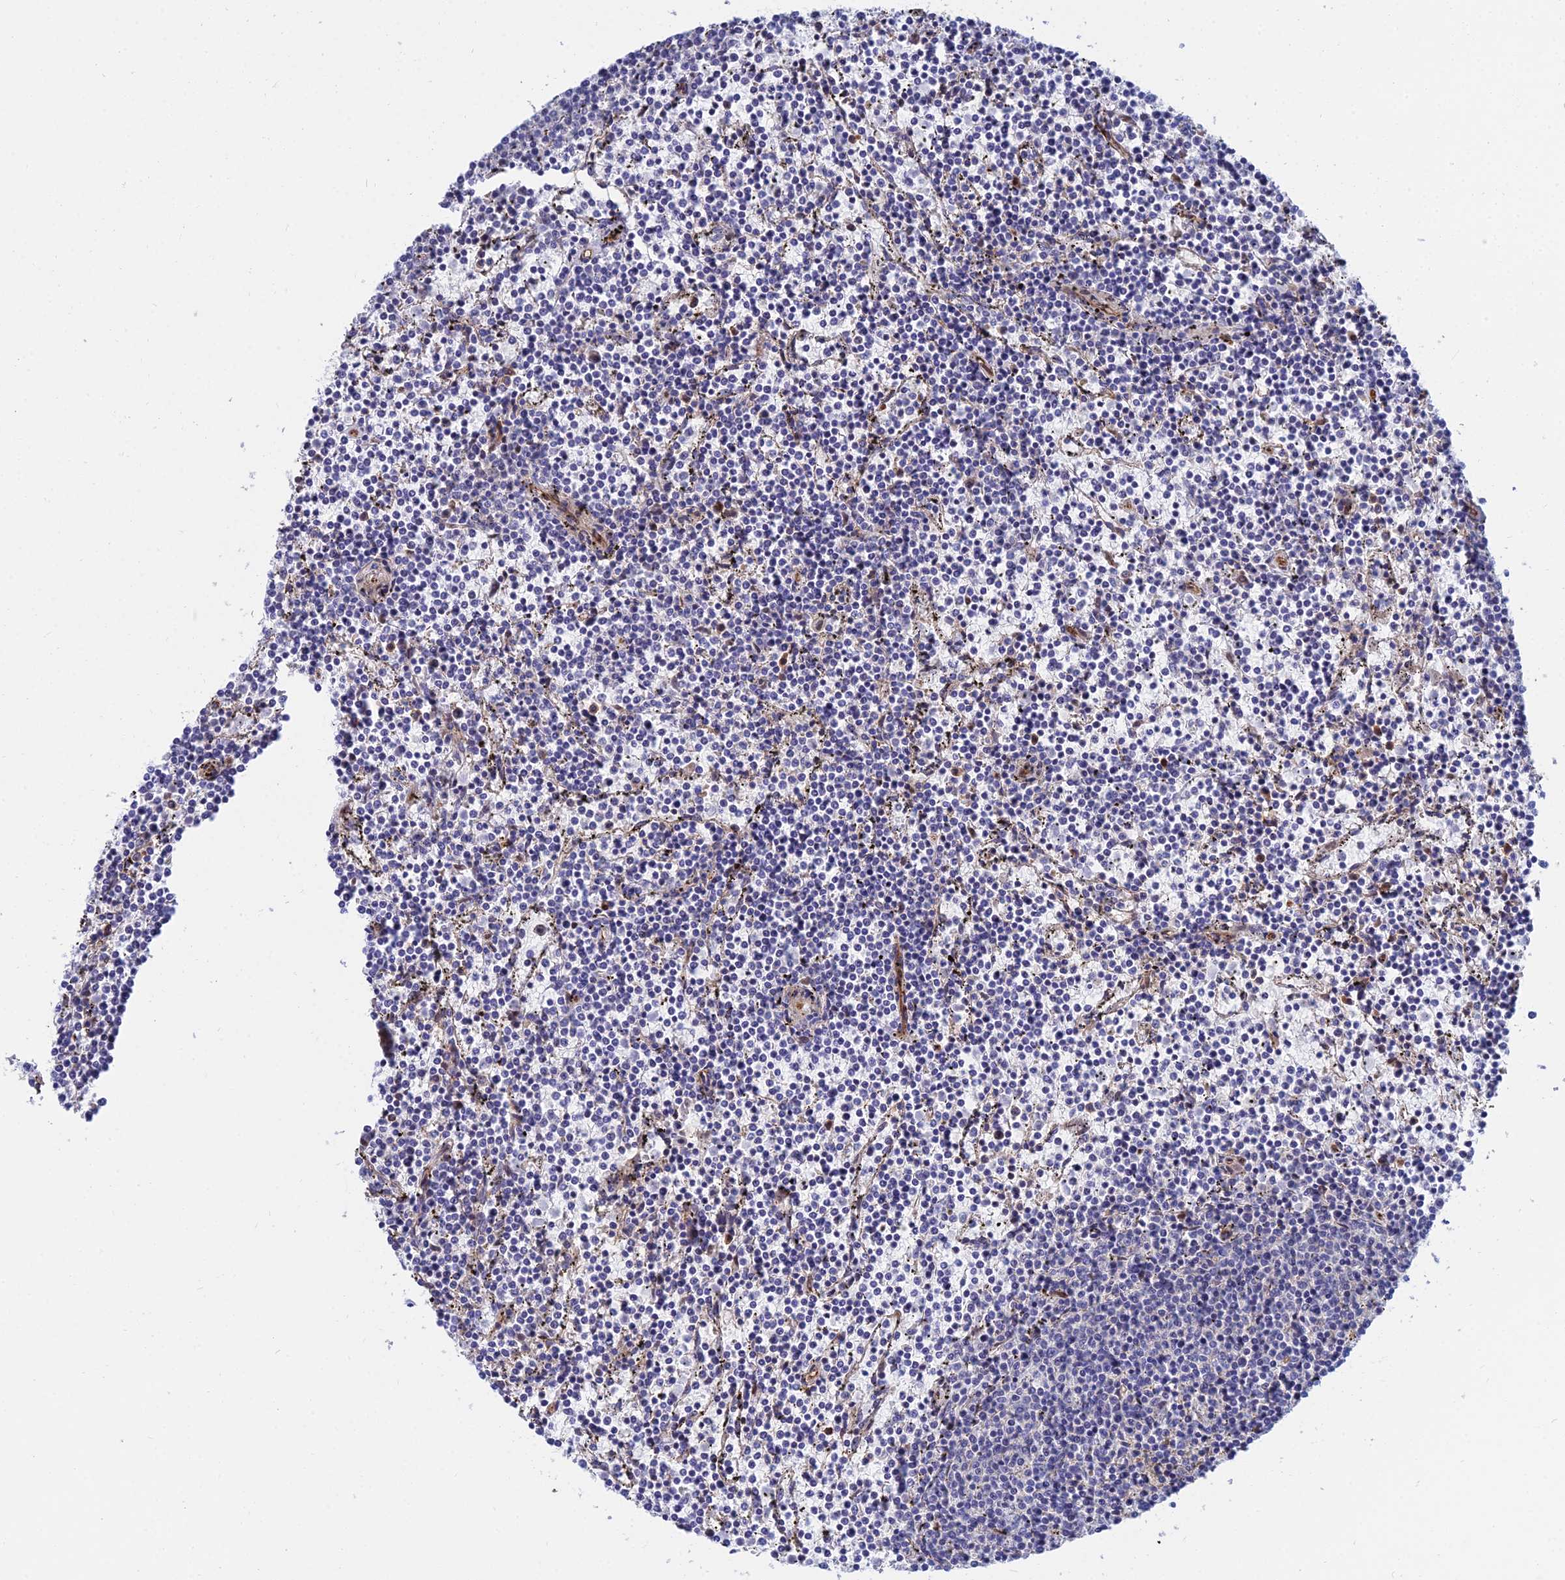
{"staining": {"intensity": "negative", "quantity": "none", "location": "none"}, "tissue": "lymphoma", "cell_type": "Tumor cells", "image_type": "cancer", "snomed": [{"axis": "morphology", "description": "Malignant lymphoma, non-Hodgkin's type, Low grade"}, {"axis": "topography", "description": "Spleen"}], "caption": "The micrograph shows no staining of tumor cells in low-grade malignant lymphoma, non-Hodgkin's type. The staining is performed using DAB brown chromogen with nuclei counter-stained in using hematoxylin.", "gene": "TRIM43B", "patient": {"sex": "female", "age": 50}}